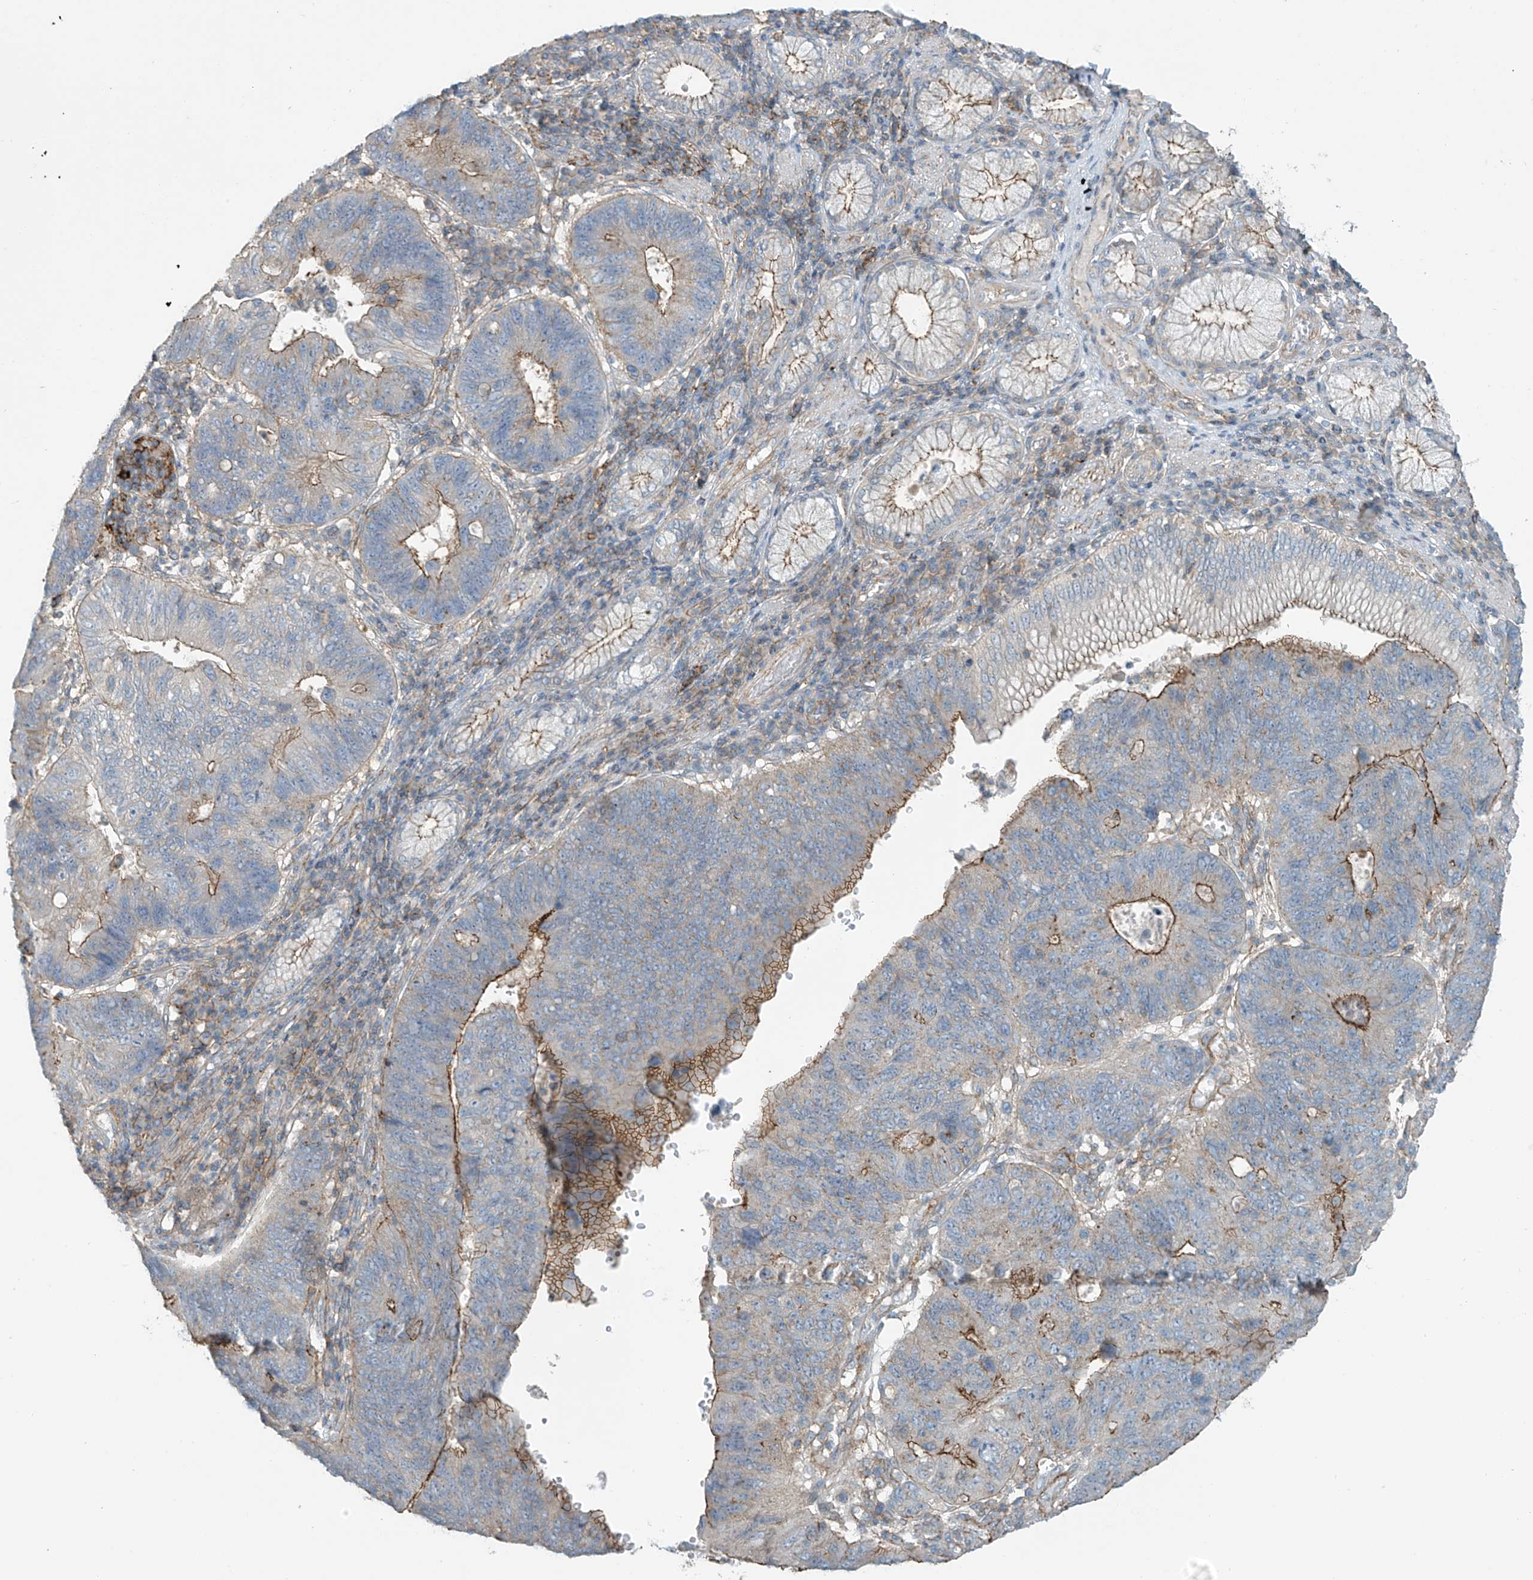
{"staining": {"intensity": "moderate", "quantity": ">75%", "location": "cytoplasmic/membranous"}, "tissue": "stomach cancer", "cell_type": "Tumor cells", "image_type": "cancer", "snomed": [{"axis": "morphology", "description": "Adenocarcinoma, NOS"}, {"axis": "topography", "description": "Stomach"}], "caption": "Immunohistochemistry micrograph of neoplastic tissue: adenocarcinoma (stomach) stained using immunohistochemistry exhibits medium levels of moderate protein expression localized specifically in the cytoplasmic/membranous of tumor cells, appearing as a cytoplasmic/membranous brown color.", "gene": "SLC9A2", "patient": {"sex": "male", "age": 59}}